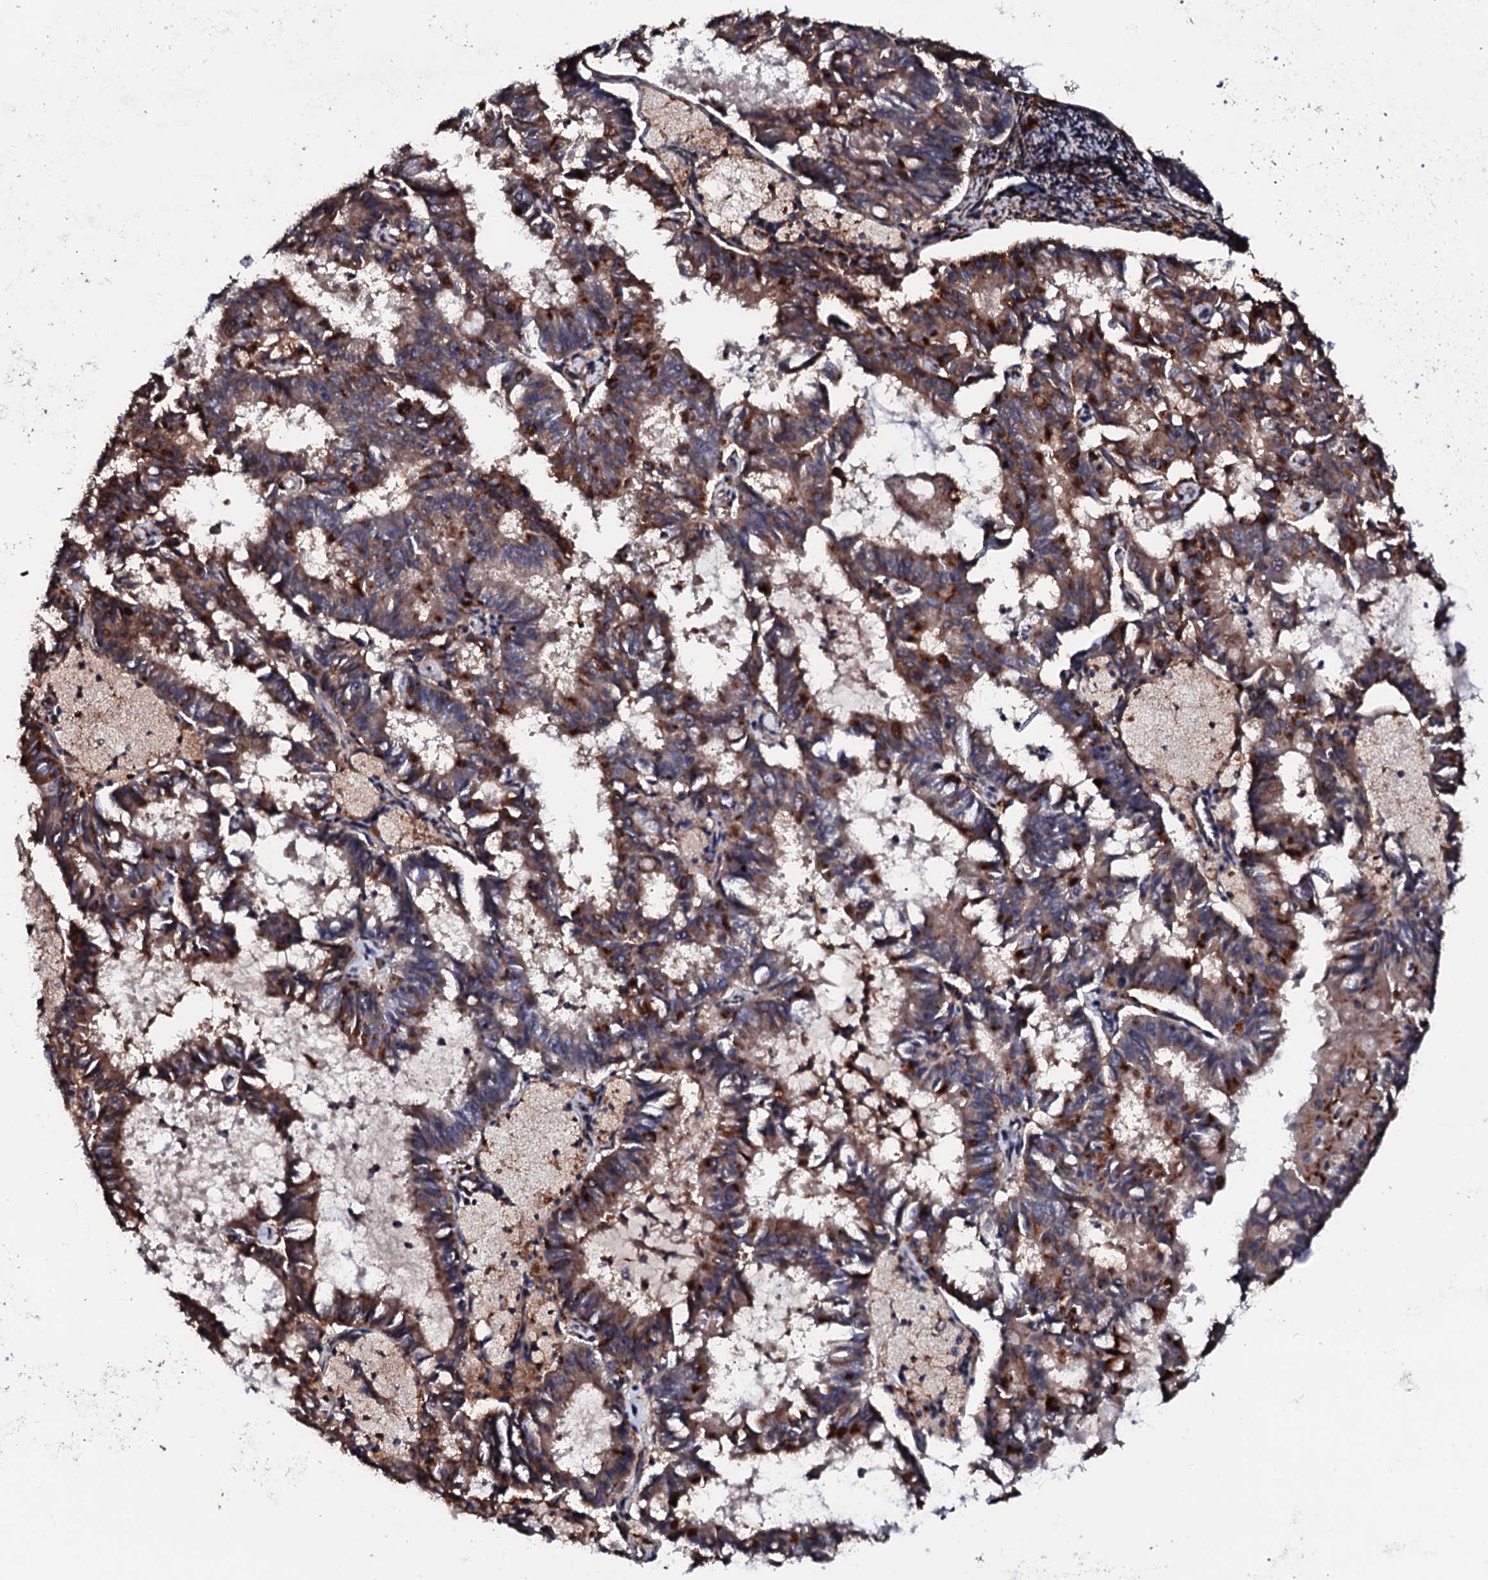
{"staining": {"intensity": "moderate", "quantity": ">75%", "location": "cytoplasmic/membranous"}, "tissue": "endometrial cancer", "cell_type": "Tumor cells", "image_type": "cancer", "snomed": [{"axis": "morphology", "description": "Adenocarcinoma, NOS"}, {"axis": "topography", "description": "Endometrium"}], "caption": "There is medium levels of moderate cytoplasmic/membranous staining in tumor cells of endometrial cancer, as demonstrated by immunohistochemical staining (brown color).", "gene": "EDC3", "patient": {"sex": "female", "age": 57}}